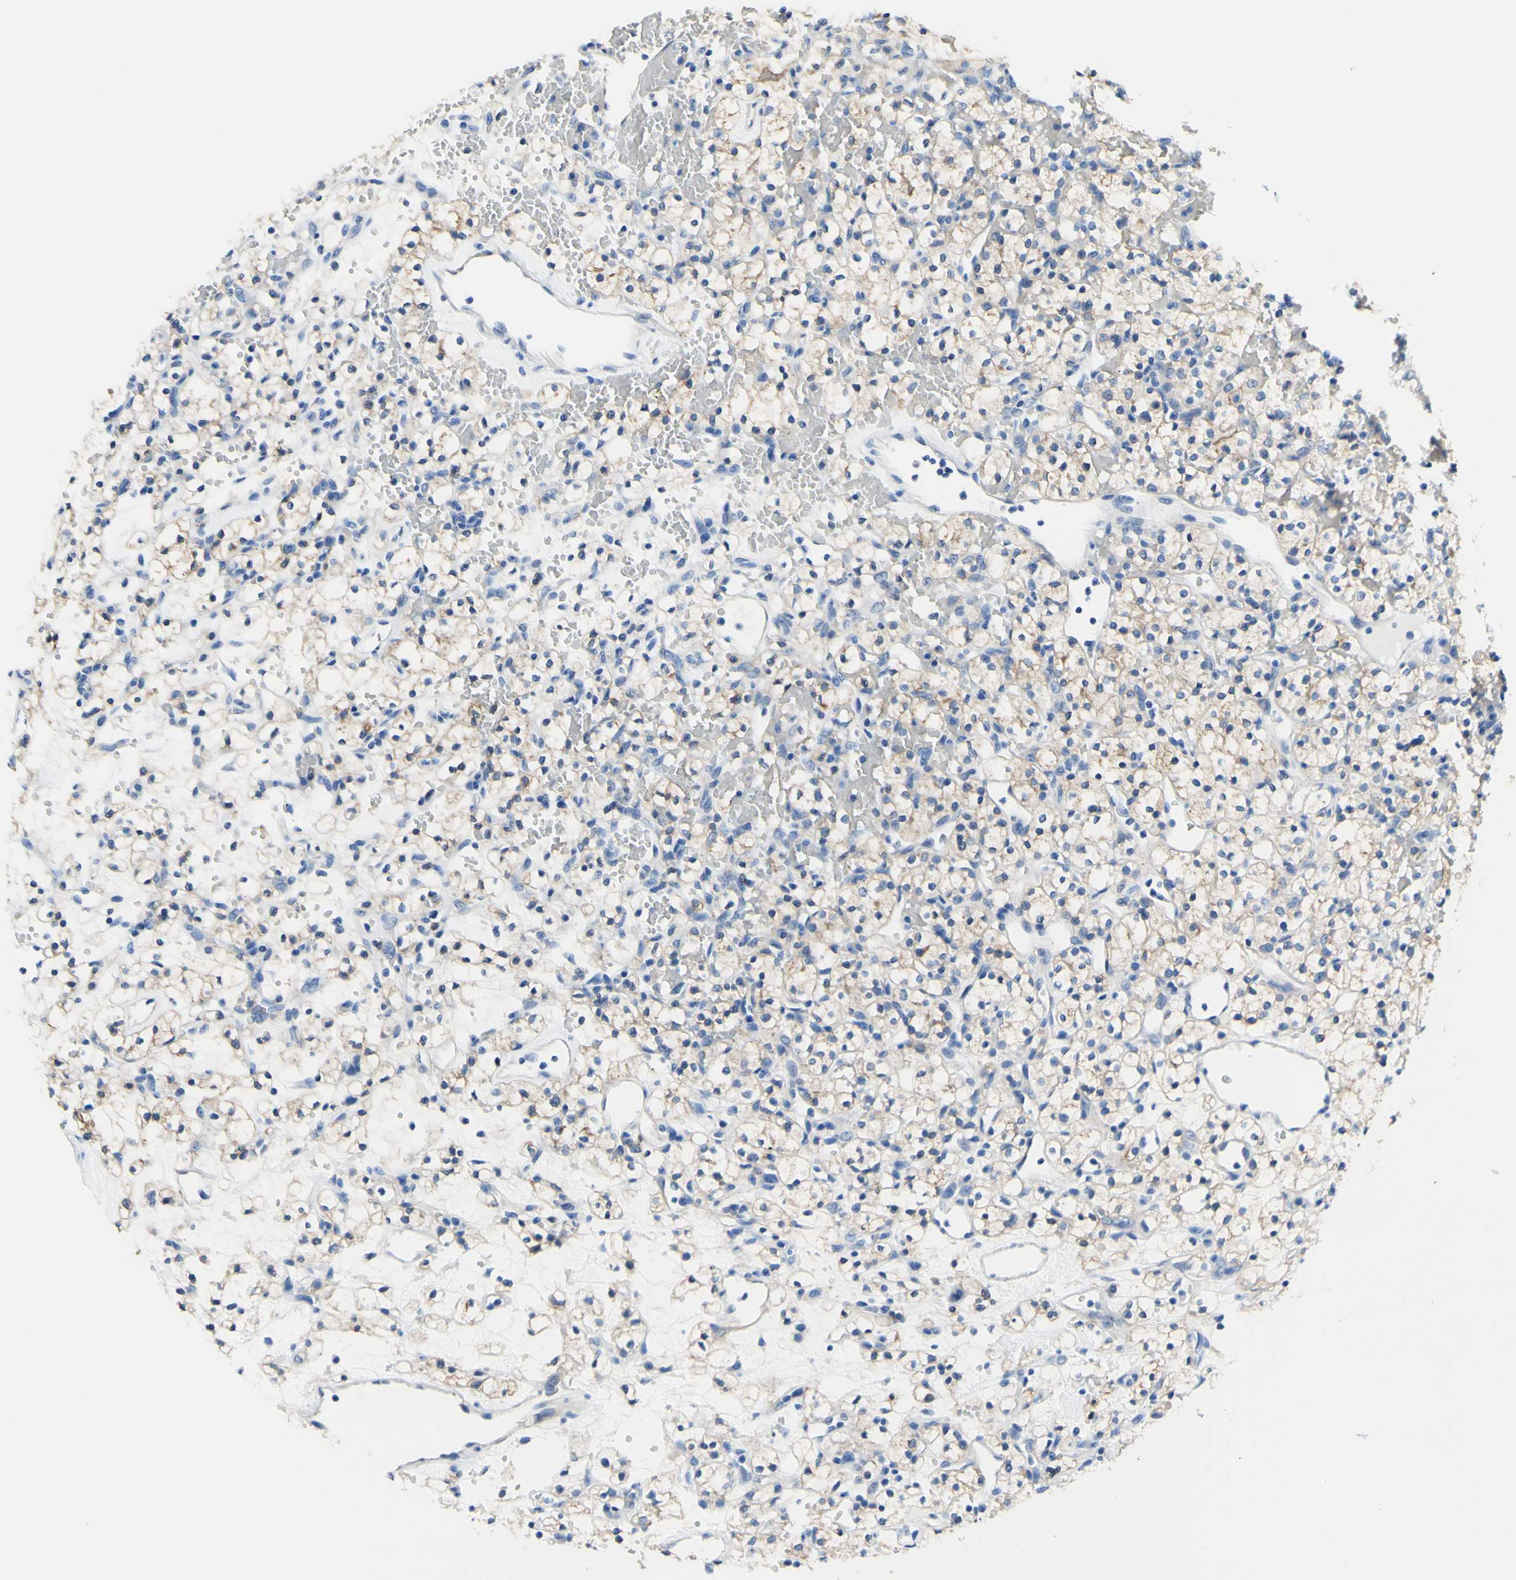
{"staining": {"intensity": "negative", "quantity": "none", "location": "none"}, "tissue": "renal cancer", "cell_type": "Tumor cells", "image_type": "cancer", "snomed": [{"axis": "morphology", "description": "Adenocarcinoma, NOS"}, {"axis": "topography", "description": "Kidney"}], "caption": "Tumor cells show no significant protein staining in renal cancer (adenocarcinoma).", "gene": "HPCA", "patient": {"sex": "female", "age": 60}}